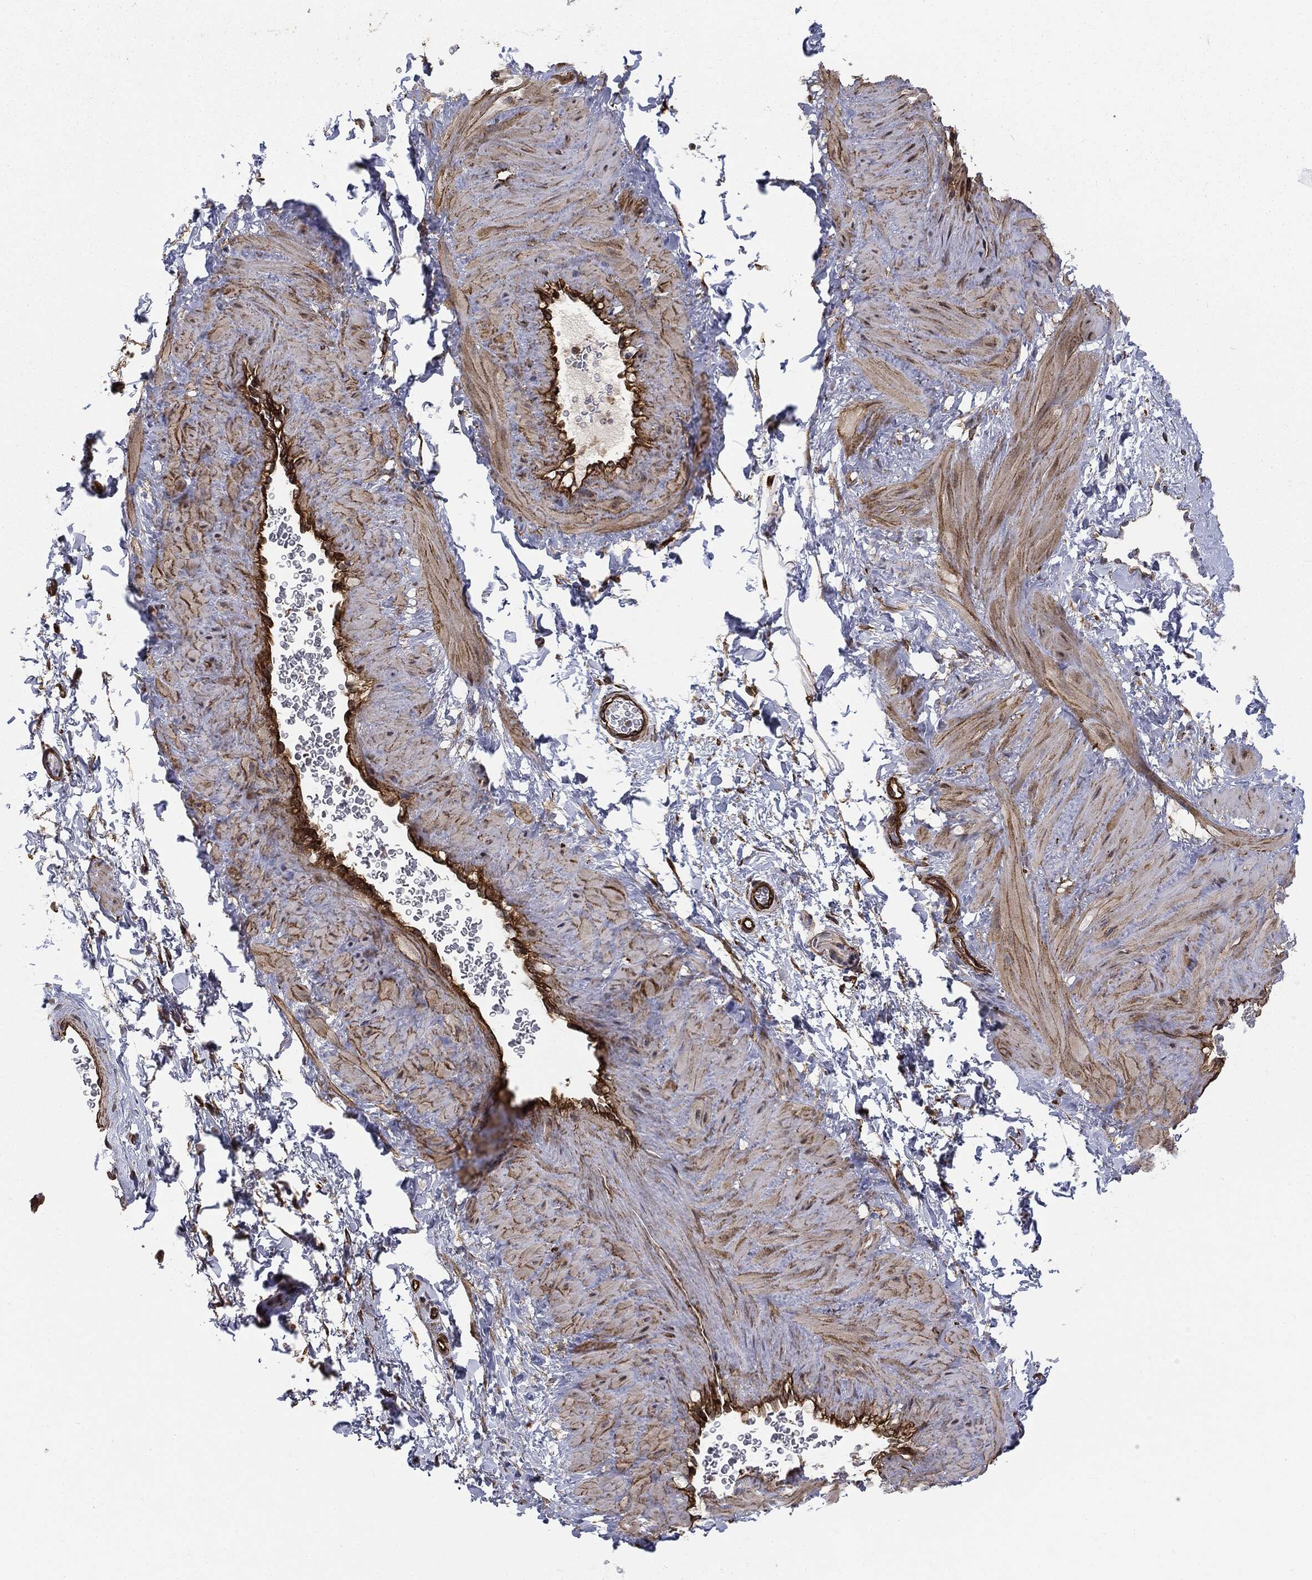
{"staining": {"intensity": "negative", "quantity": "none", "location": "none"}, "tissue": "adipose tissue", "cell_type": "Adipocytes", "image_type": "normal", "snomed": [{"axis": "morphology", "description": "Normal tissue, NOS"}, {"axis": "topography", "description": "Soft tissue"}, {"axis": "topography", "description": "Vascular tissue"}], "caption": "Protein analysis of benign adipose tissue reveals no significant expression in adipocytes. Nuclei are stained in blue.", "gene": "CYLD", "patient": {"sex": "male", "age": 41}}